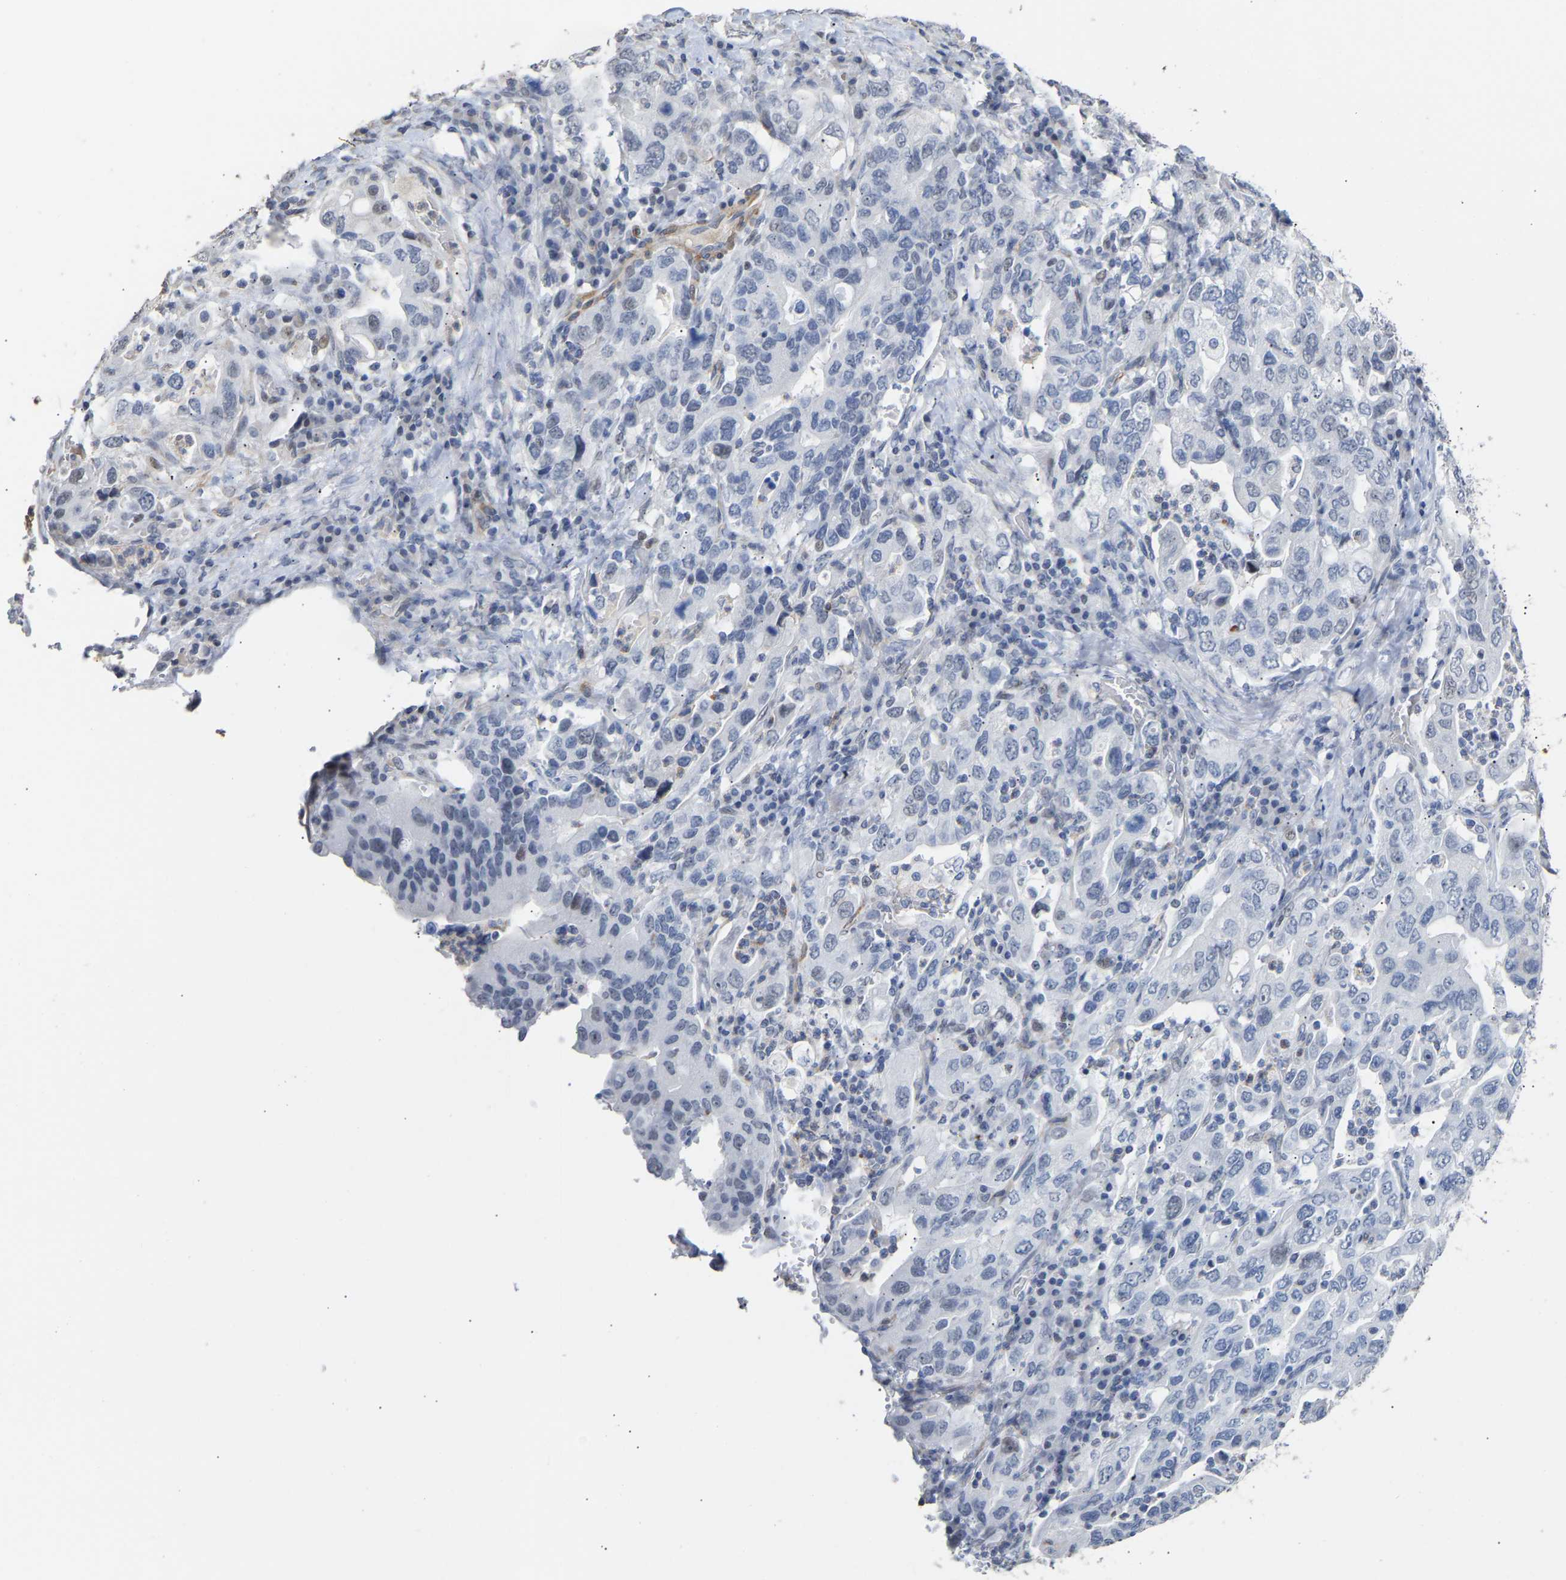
{"staining": {"intensity": "negative", "quantity": "none", "location": "none"}, "tissue": "stomach cancer", "cell_type": "Tumor cells", "image_type": "cancer", "snomed": [{"axis": "morphology", "description": "Adenocarcinoma, NOS"}, {"axis": "topography", "description": "Stomach, upper"}], "caption": "Human stomach cancer (adenocarcinoma) stained for a protein using immunohistochemistry exhibits no expression in tumor cells.", "gene": "AMPH", "patient": {"sex": "male", "age": 62}}